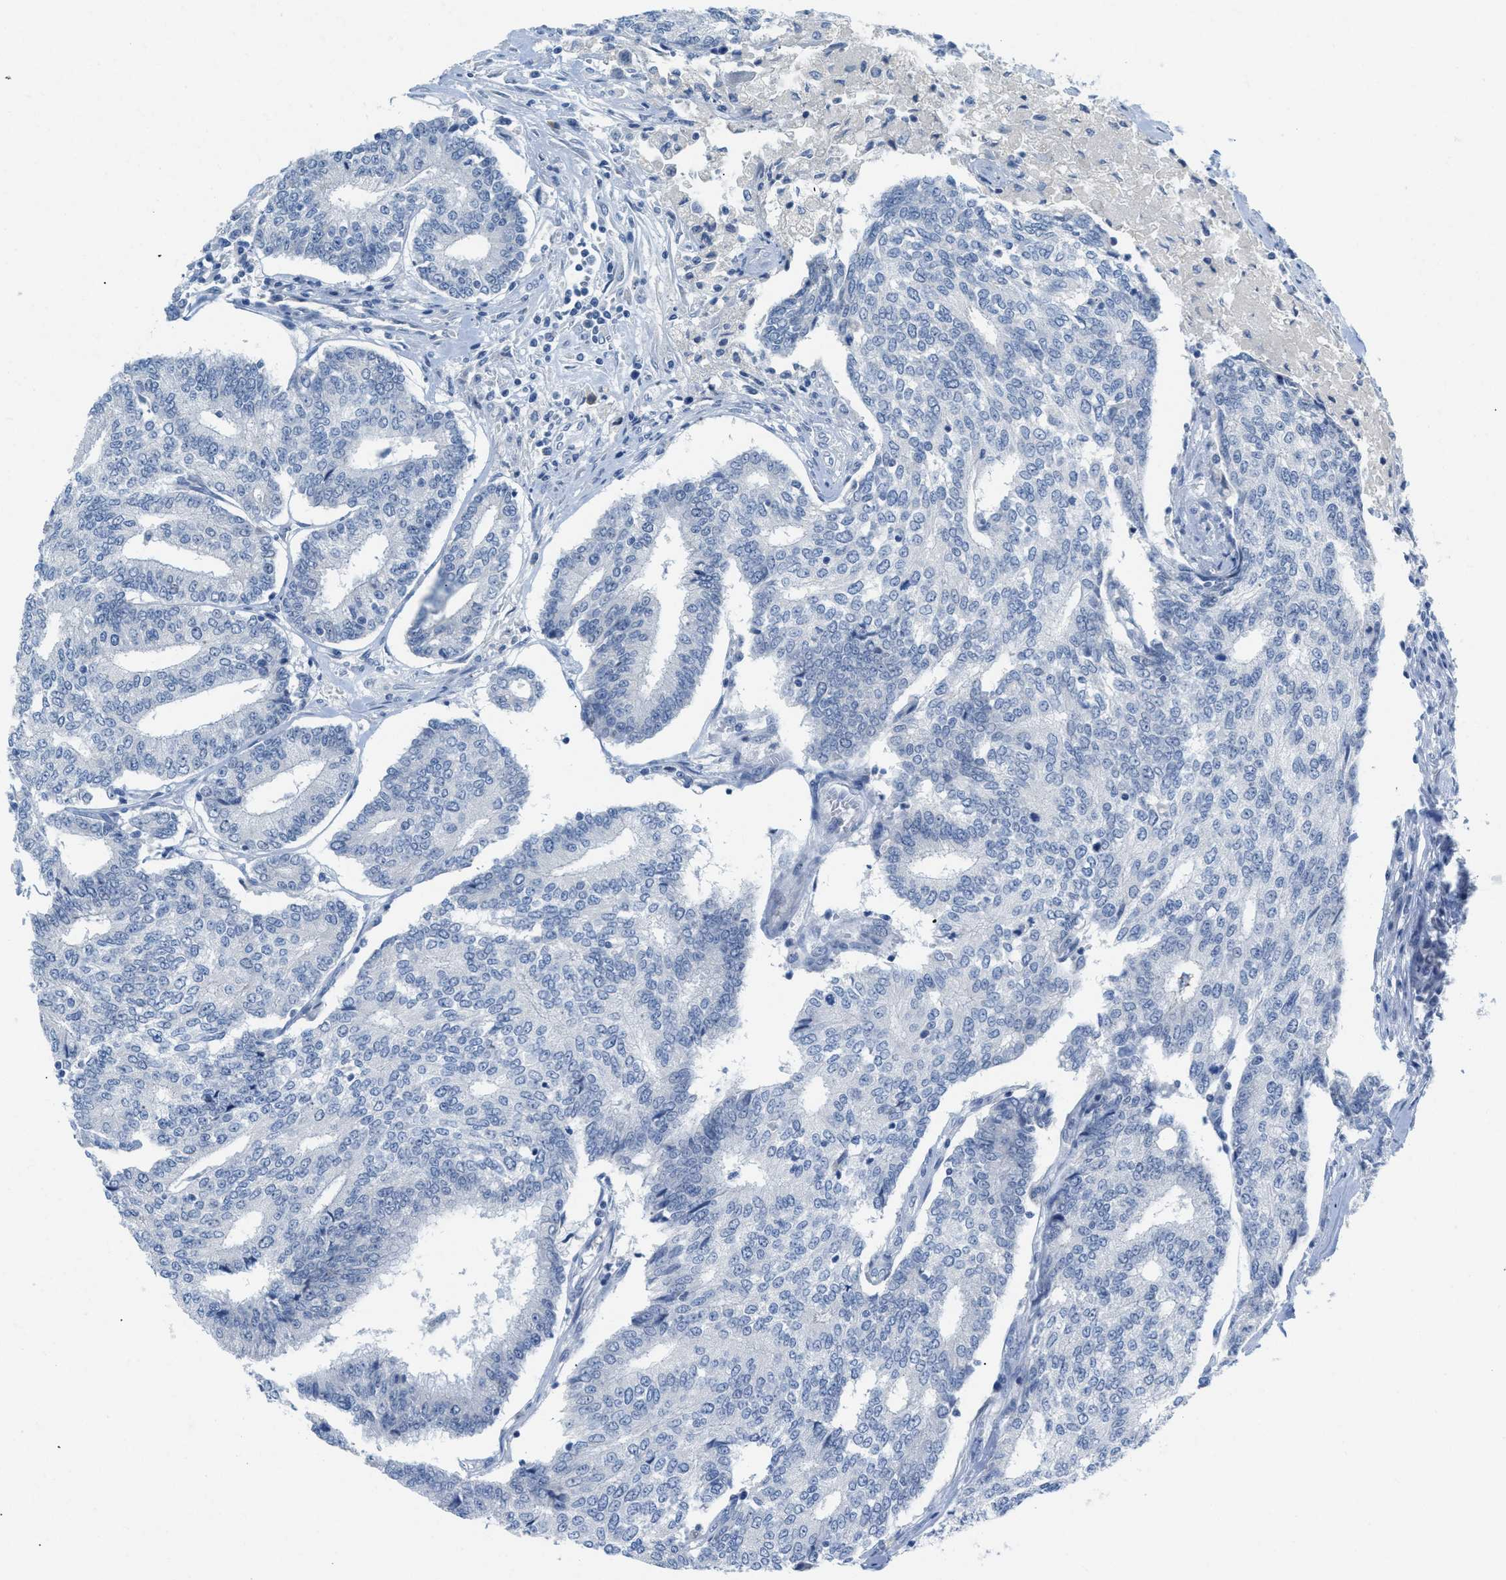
{"staining": {"intensity": "negative", "quantity": "none", "location": "none"}, "tissue": "prostate cancer", "cell_type": "Tumor cells", "image_type": "cancer", "snomed": [{"axis": "morphology", "description": "Normal tissue, NOS"}, {"axis": "morphology", "description": "Adenocarcinoma, High grade"}, {"axis": "topography", "description": "Prostate"}, {"axis": "topography", "description": "Seminal veicle"}], "caption": "High-grade adenocarcinoma (prostate) was stained to show a protein in brown. There is no significant staining in tumor cells. The staining is performed using DAB (3,3'-diaminobenzidine) brown chromogen with nuclei counter-stained in using hematoxylin.", "gene": "HSF2", "patient": {"sex": "male", "age": 55}}